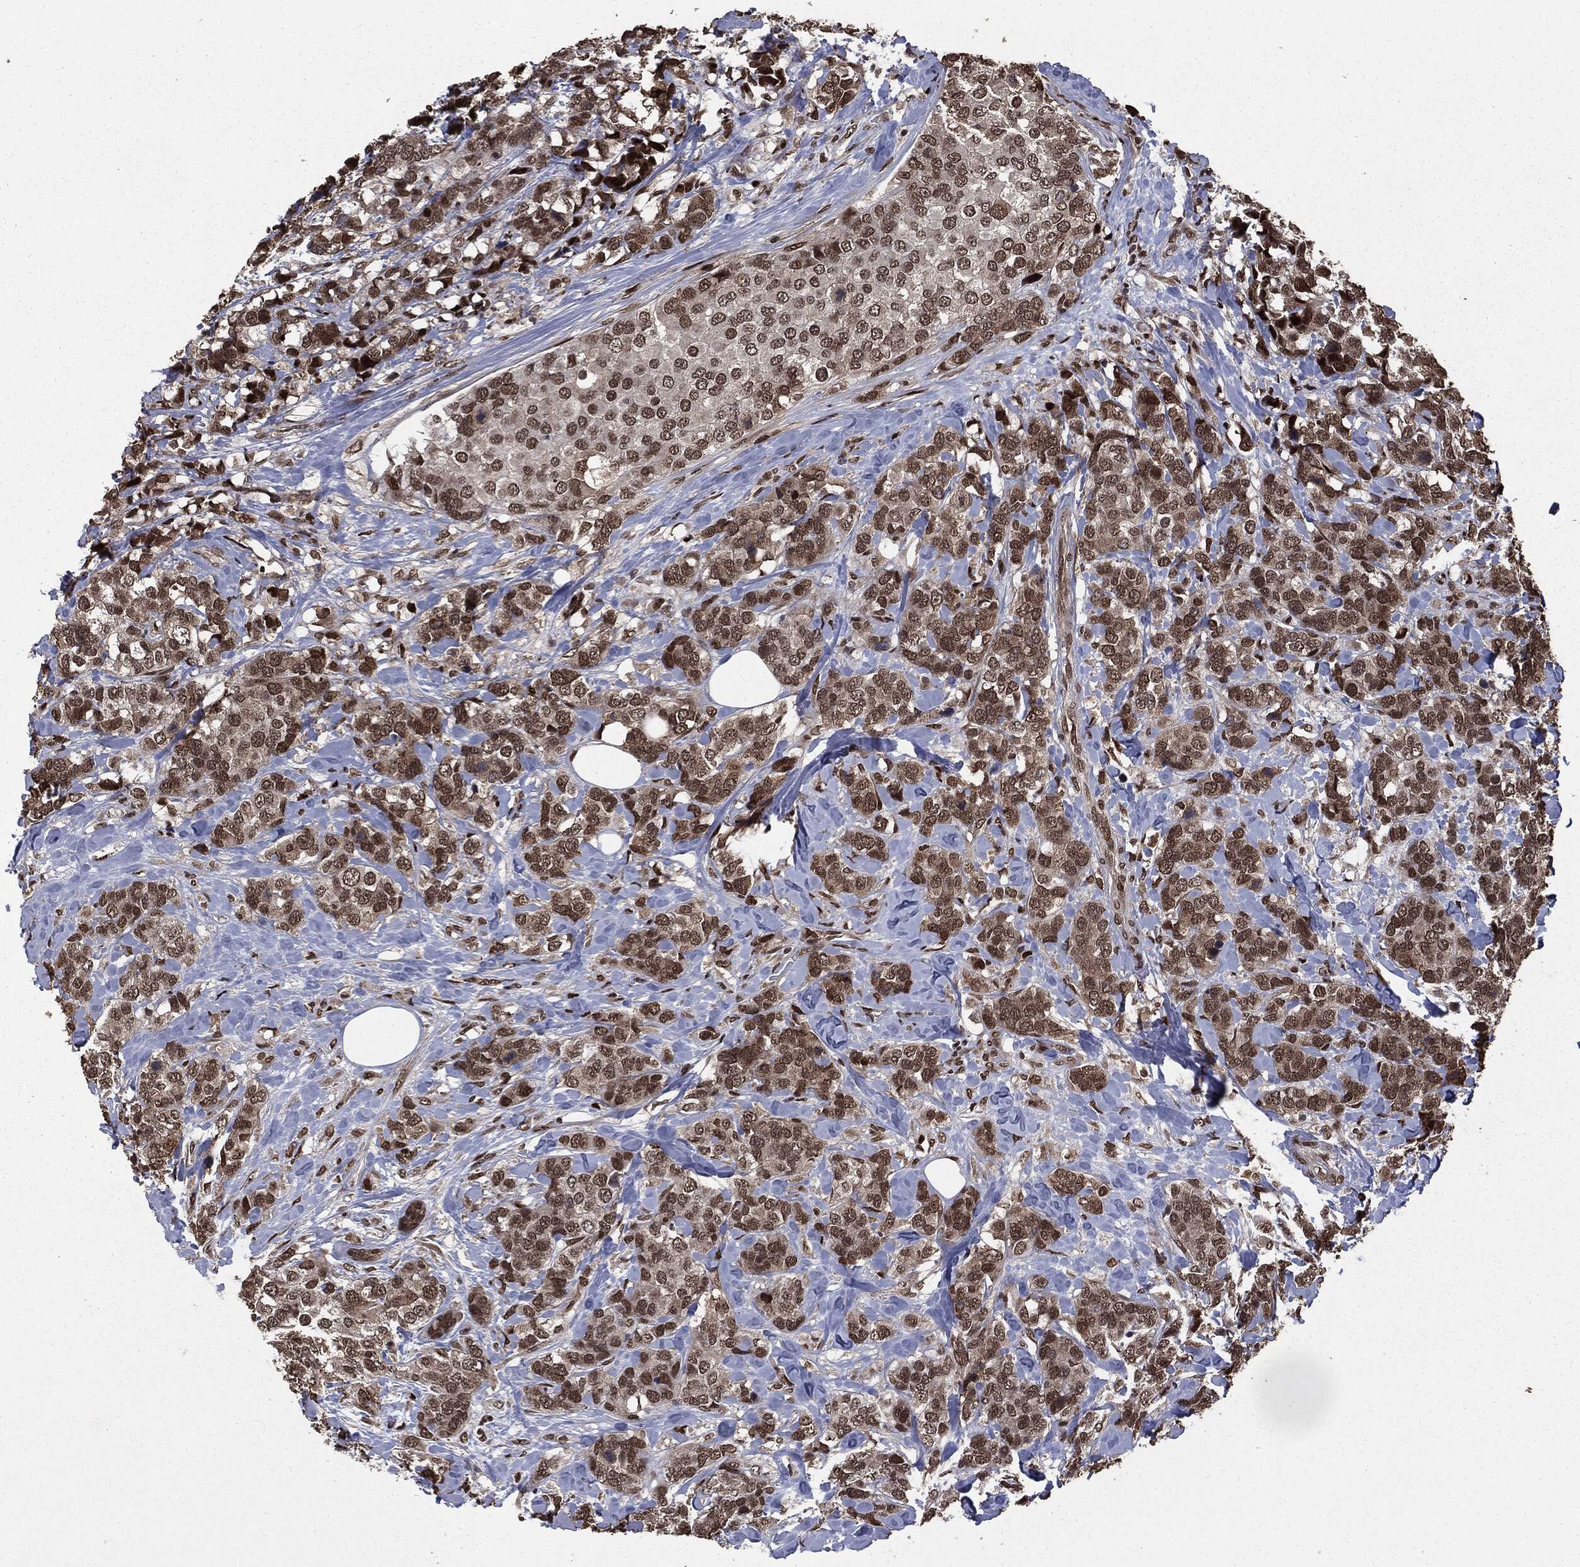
{"staining": {"intensity": "strong", "quantity": ">75%", "location": "nuclear"}, "tissue": "breast cancer", "cell_type": "Tumor cells", "image_type": "cancer", "snomed": [{"axis": "morphology", "description": "Lobular carcinoma"}, {"axis": "topography", "description": "Breast"}], "caption": "Immunohistochemical staining of human breast cancer shows high levels of strong nuclear positivity in approximately >75% of tumor cells.", "gene": "DVL2", "patient": {"sex": "female", "age": 59}}